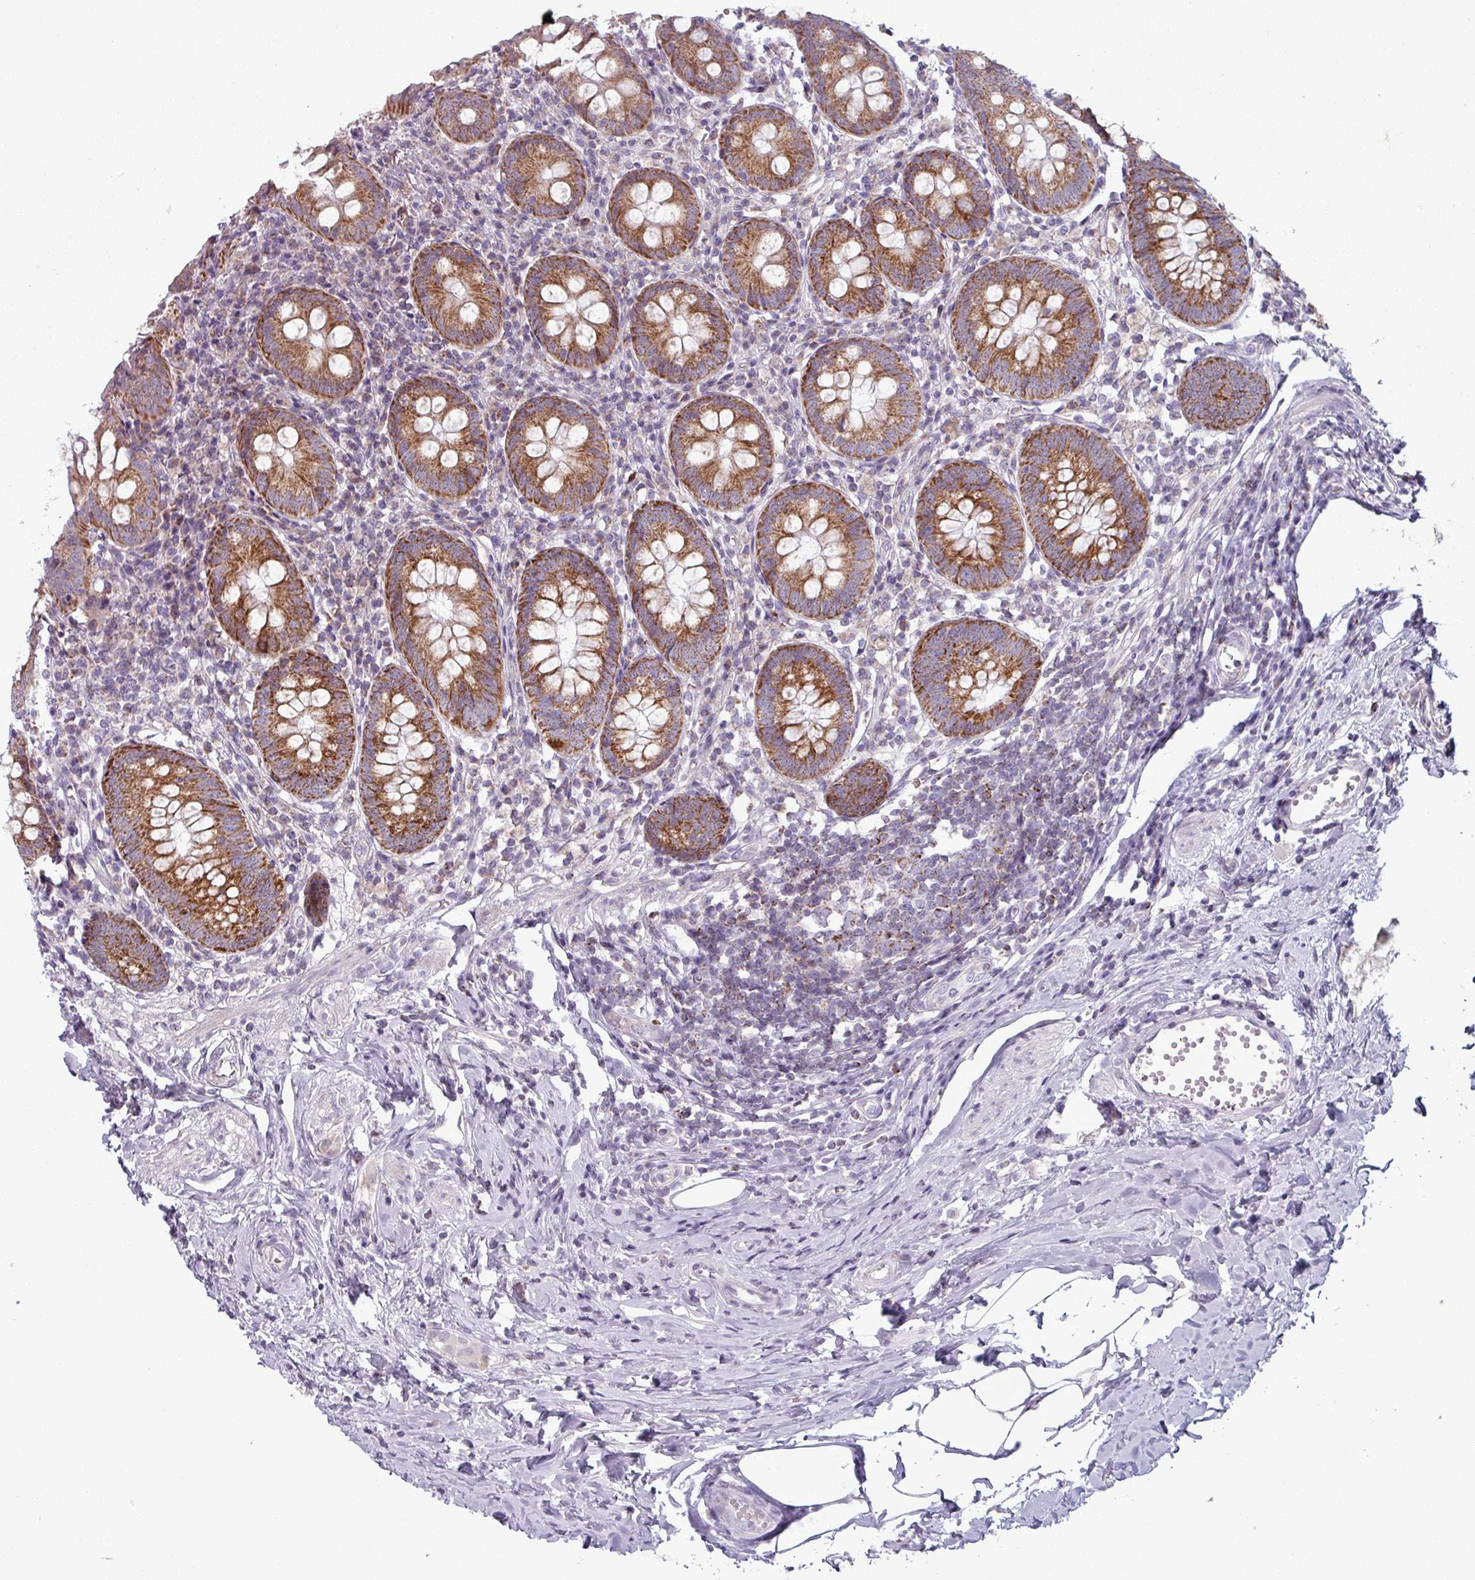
{"staining": {"intensity": "strong", "quantity": ">75%", "location": "cytoplasmic/membranous"}, "tissue": "appendix", "cell_type": "Glandular cells", "image_type": "normal", "snomed": [{"axis": "morphology", "description": "Normal tissue, NOS"}, {"axis": "topography", "description": "Appendix"}], "caption": "Brown immunohistochemical staining in benign human appendix shows strong cytoplasmic/membranous expression in approximately >75% of glandular cells. (DAB (3,3'-diaminobenzidine) IHC with brightfield microscopy, high magnification).", "gene": "ZNF615", "patient": {"sex": "female", "age": 54}}